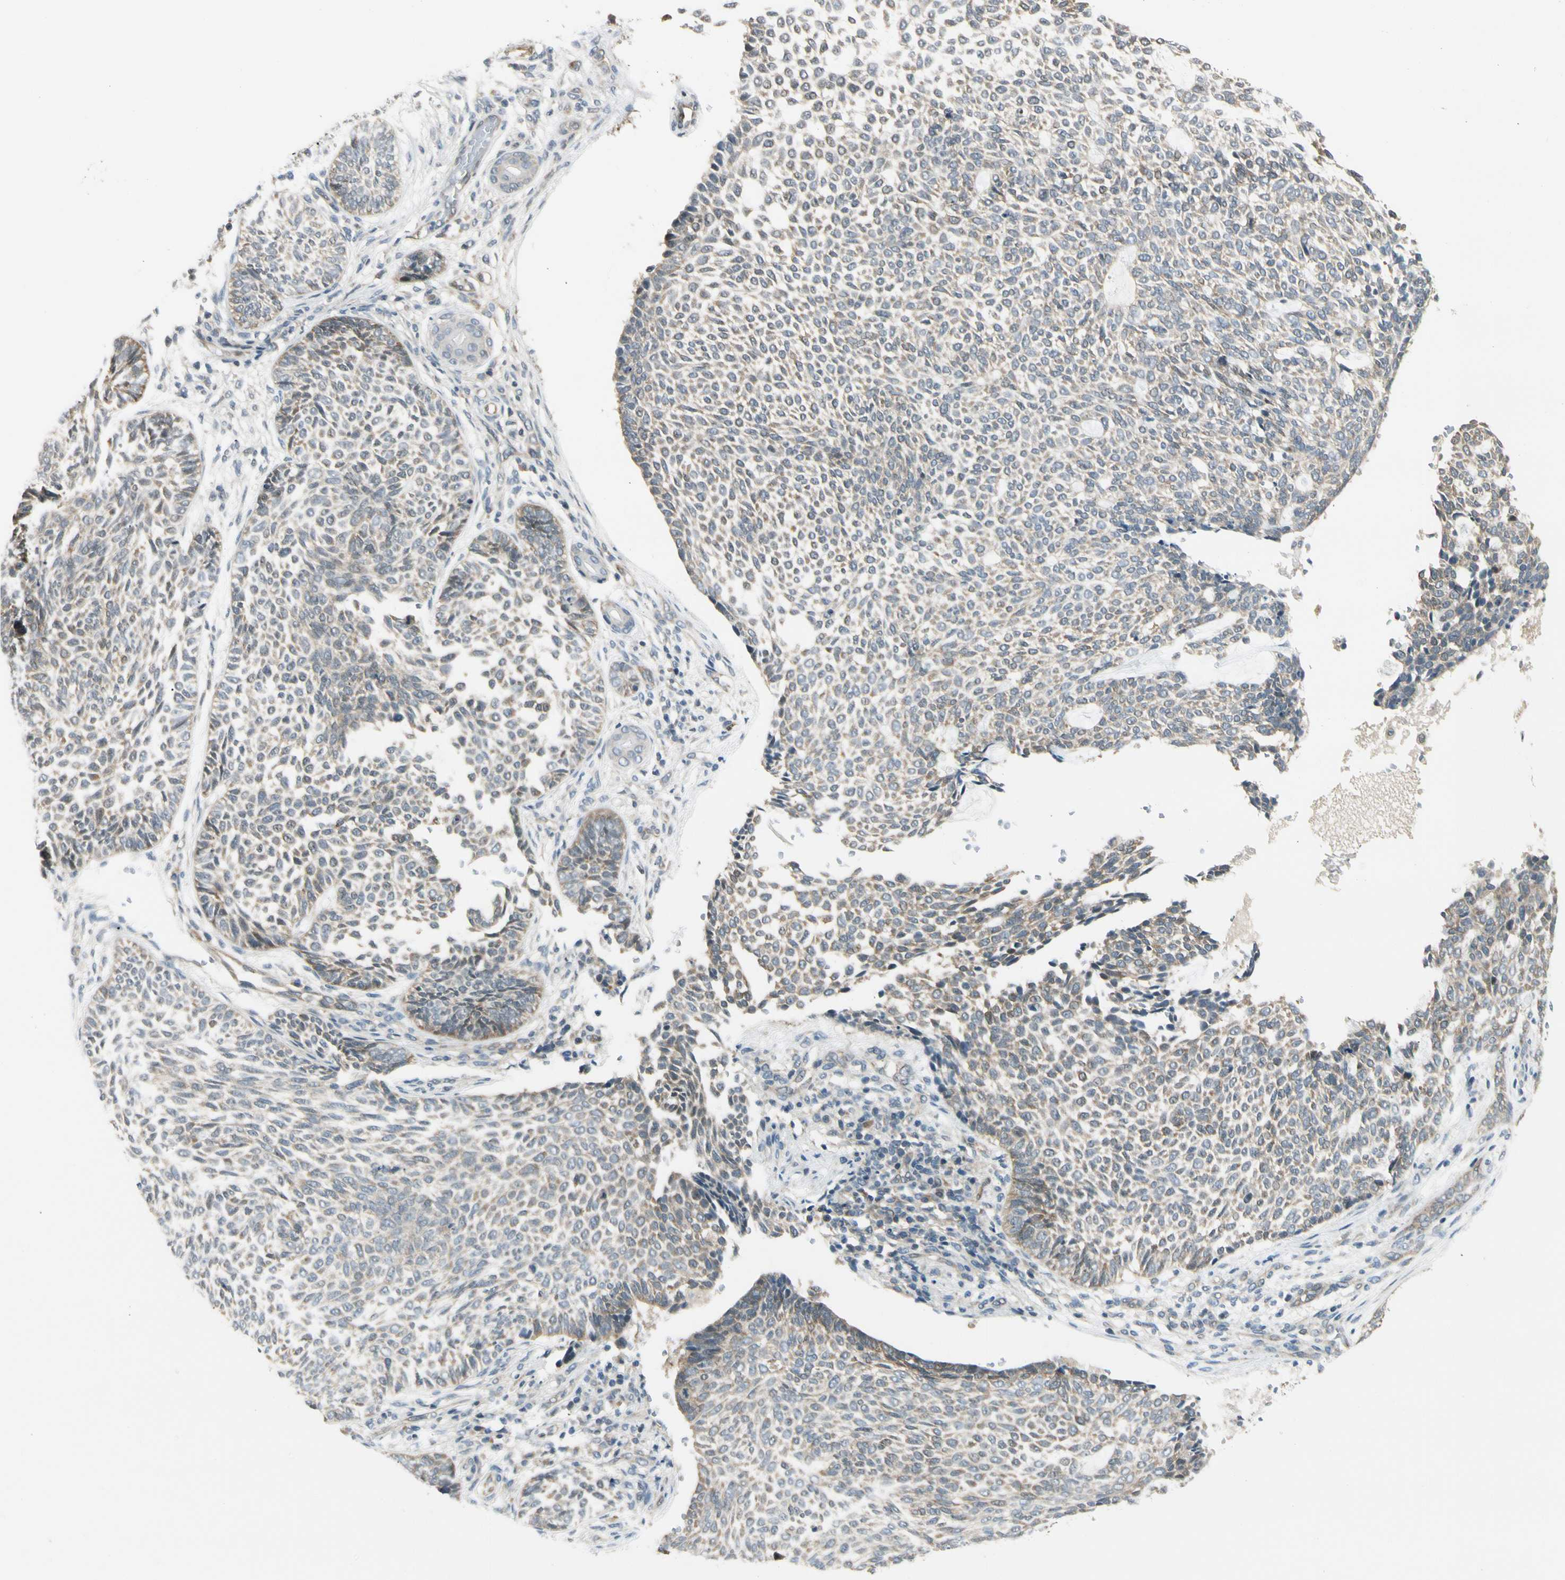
{"staining": {"intensity": "weak", "quantity": "25%-75%", "location": "cytoplasmic/membranous"}, "tissue": "skin cancer", "cell_type": "Tumor cells", "image_type": "cancer", "snomed": [{"axis": "morphology", "description": "Basal cell carcinoma"}, {"axis": "topography", "description": "Skin"}], "caption": "Skin cancer (basal cell carcinoma) was stained to show a protein in brown. There is low levels of weak cytoplasmic/membranous expression in approximately 25%-75% of tumor cells. The staining is performed using DAB brown chromogen to label protein expression. The nuclei are counter-stained blue using hematoxylin.", "gene": "SVBP", "patient": {"sex": "male", "age": 87}}